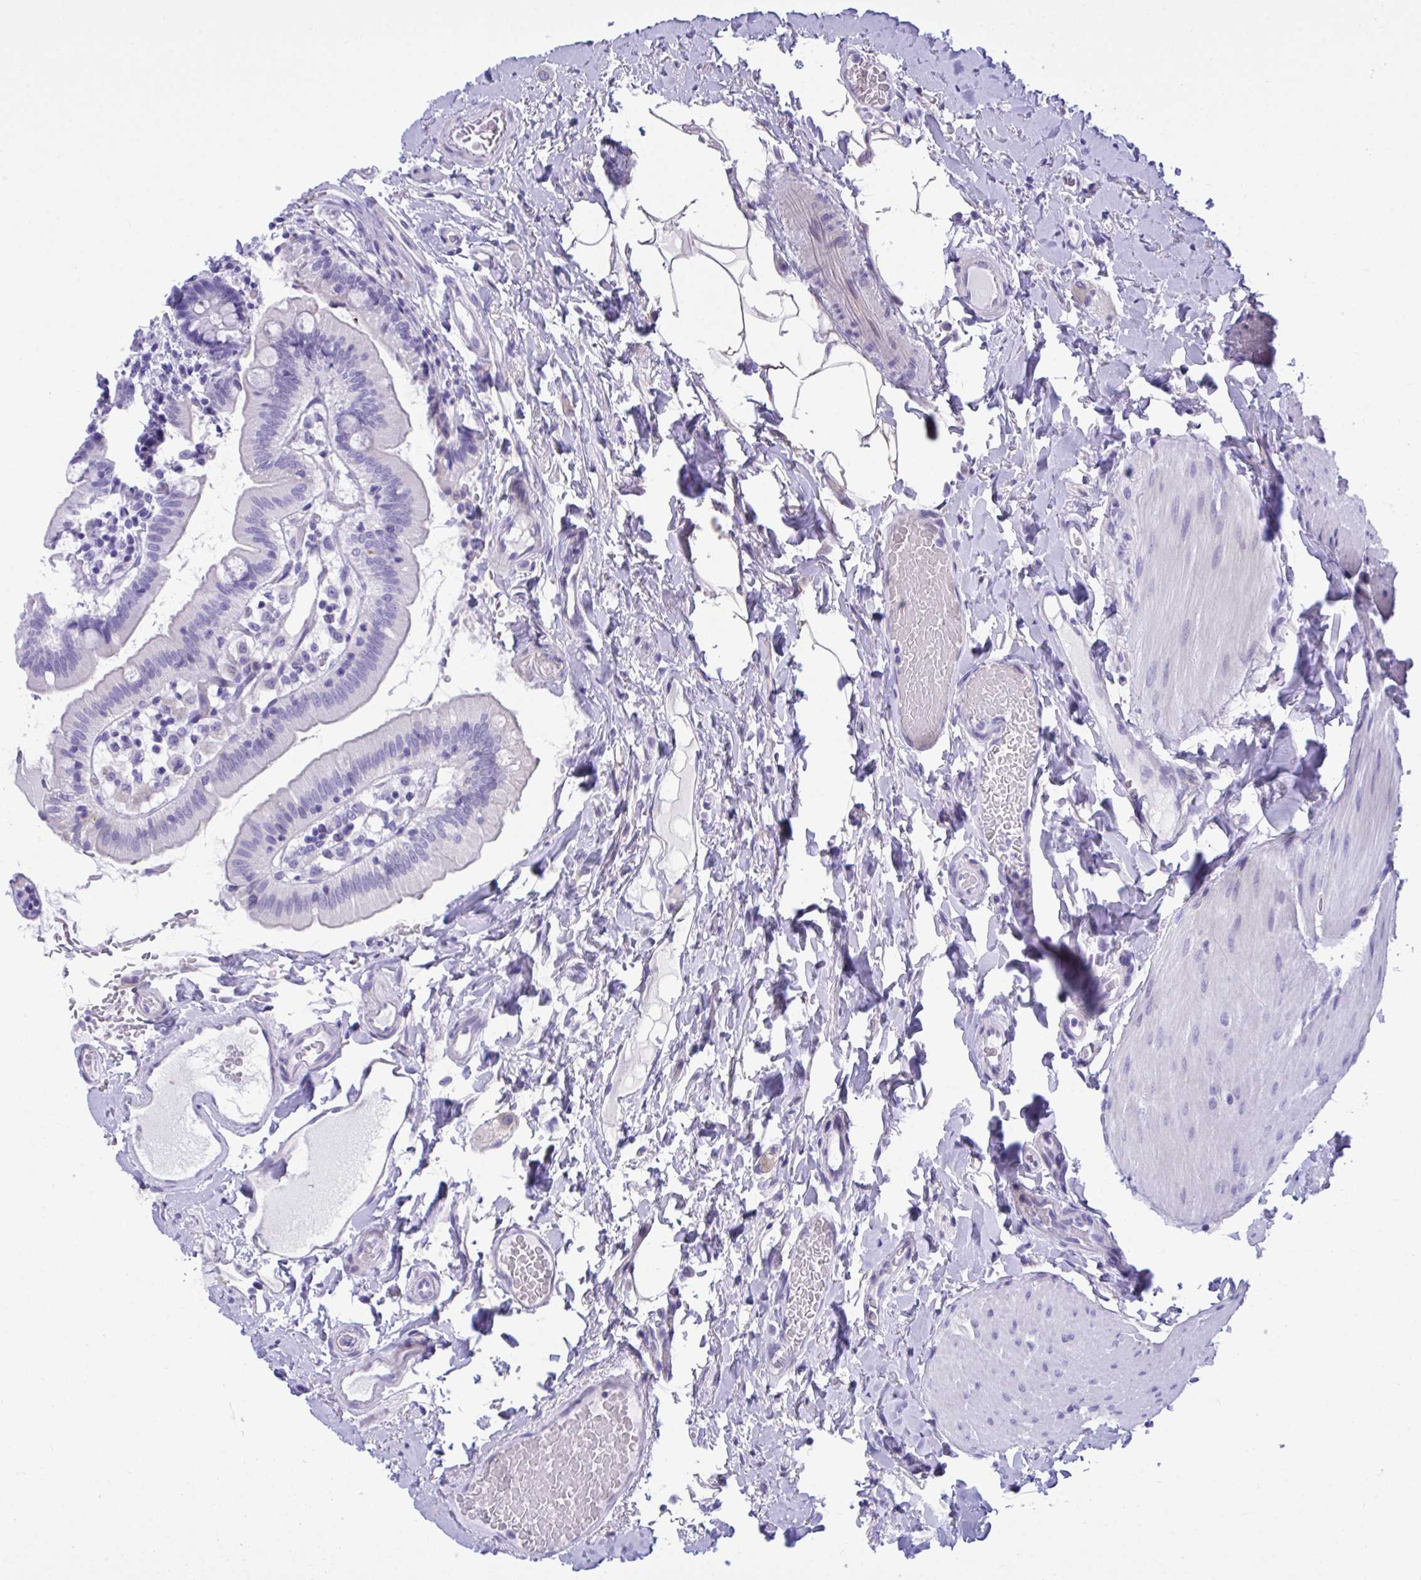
{"staining": {"intensity": "negative", "quantity": "none", "location": "none"}, "tissue": "small intestine", "cell_type": "Glandular cells", "image_type": "normal", "snomed": [{"axis": "morphology", "description": "Normal tissue, NOS"}, {"axis": "topography", "description": "Small intestine"}], "caption": "Small intestine was stained to show a protein in brown. There is no significant staining in glandular cells. (Immunohistochemistry (ihc), brightfield microscopy, high magnification).", "gene": "BEX5", "patient": {"sex": "female", "age": 64}}